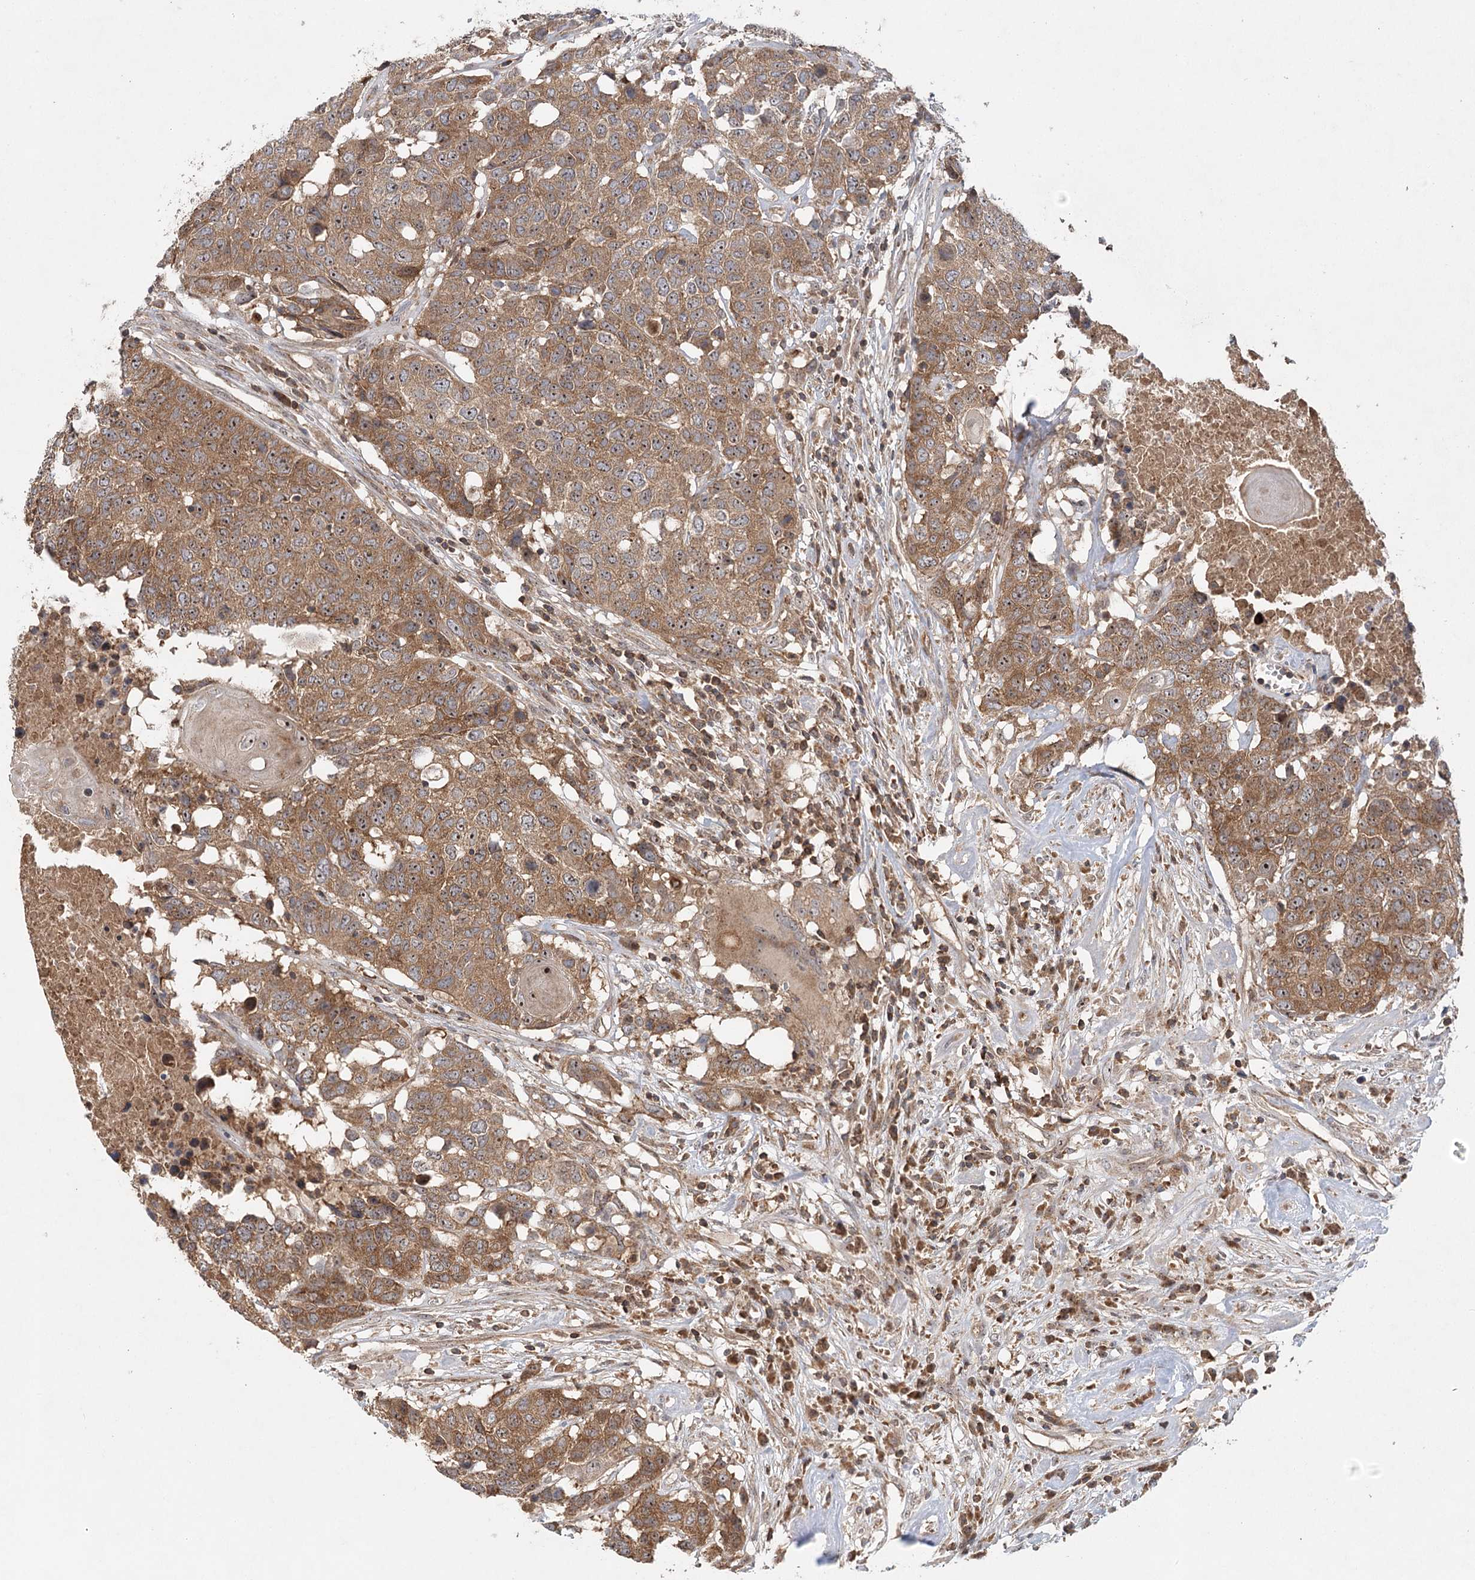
{"staining": {"intensity": "moderate", "quantity": ">75%", "location": "cytoplasmic/membranous,nuclear"}, "tissue": "head and neck cancer", "cell_type": "Tumor cells", "image_type": "cancer", "snomed": [{"axis": "morphology", "description": "Squamous cell carcinoma, NOS"}, {"axis": "topography", "description": "Head-Neck"}], "caption": "Immunohistochemical staining of human head and neck squamous cell carcinoma demonstrates medium levels of moderate cytoplasmic/membranous and nuclear protein expression in approximately >75% of tumor cells.", "gene": "RAPGEF6", "patient": {"sex": "male", "age": 66}}